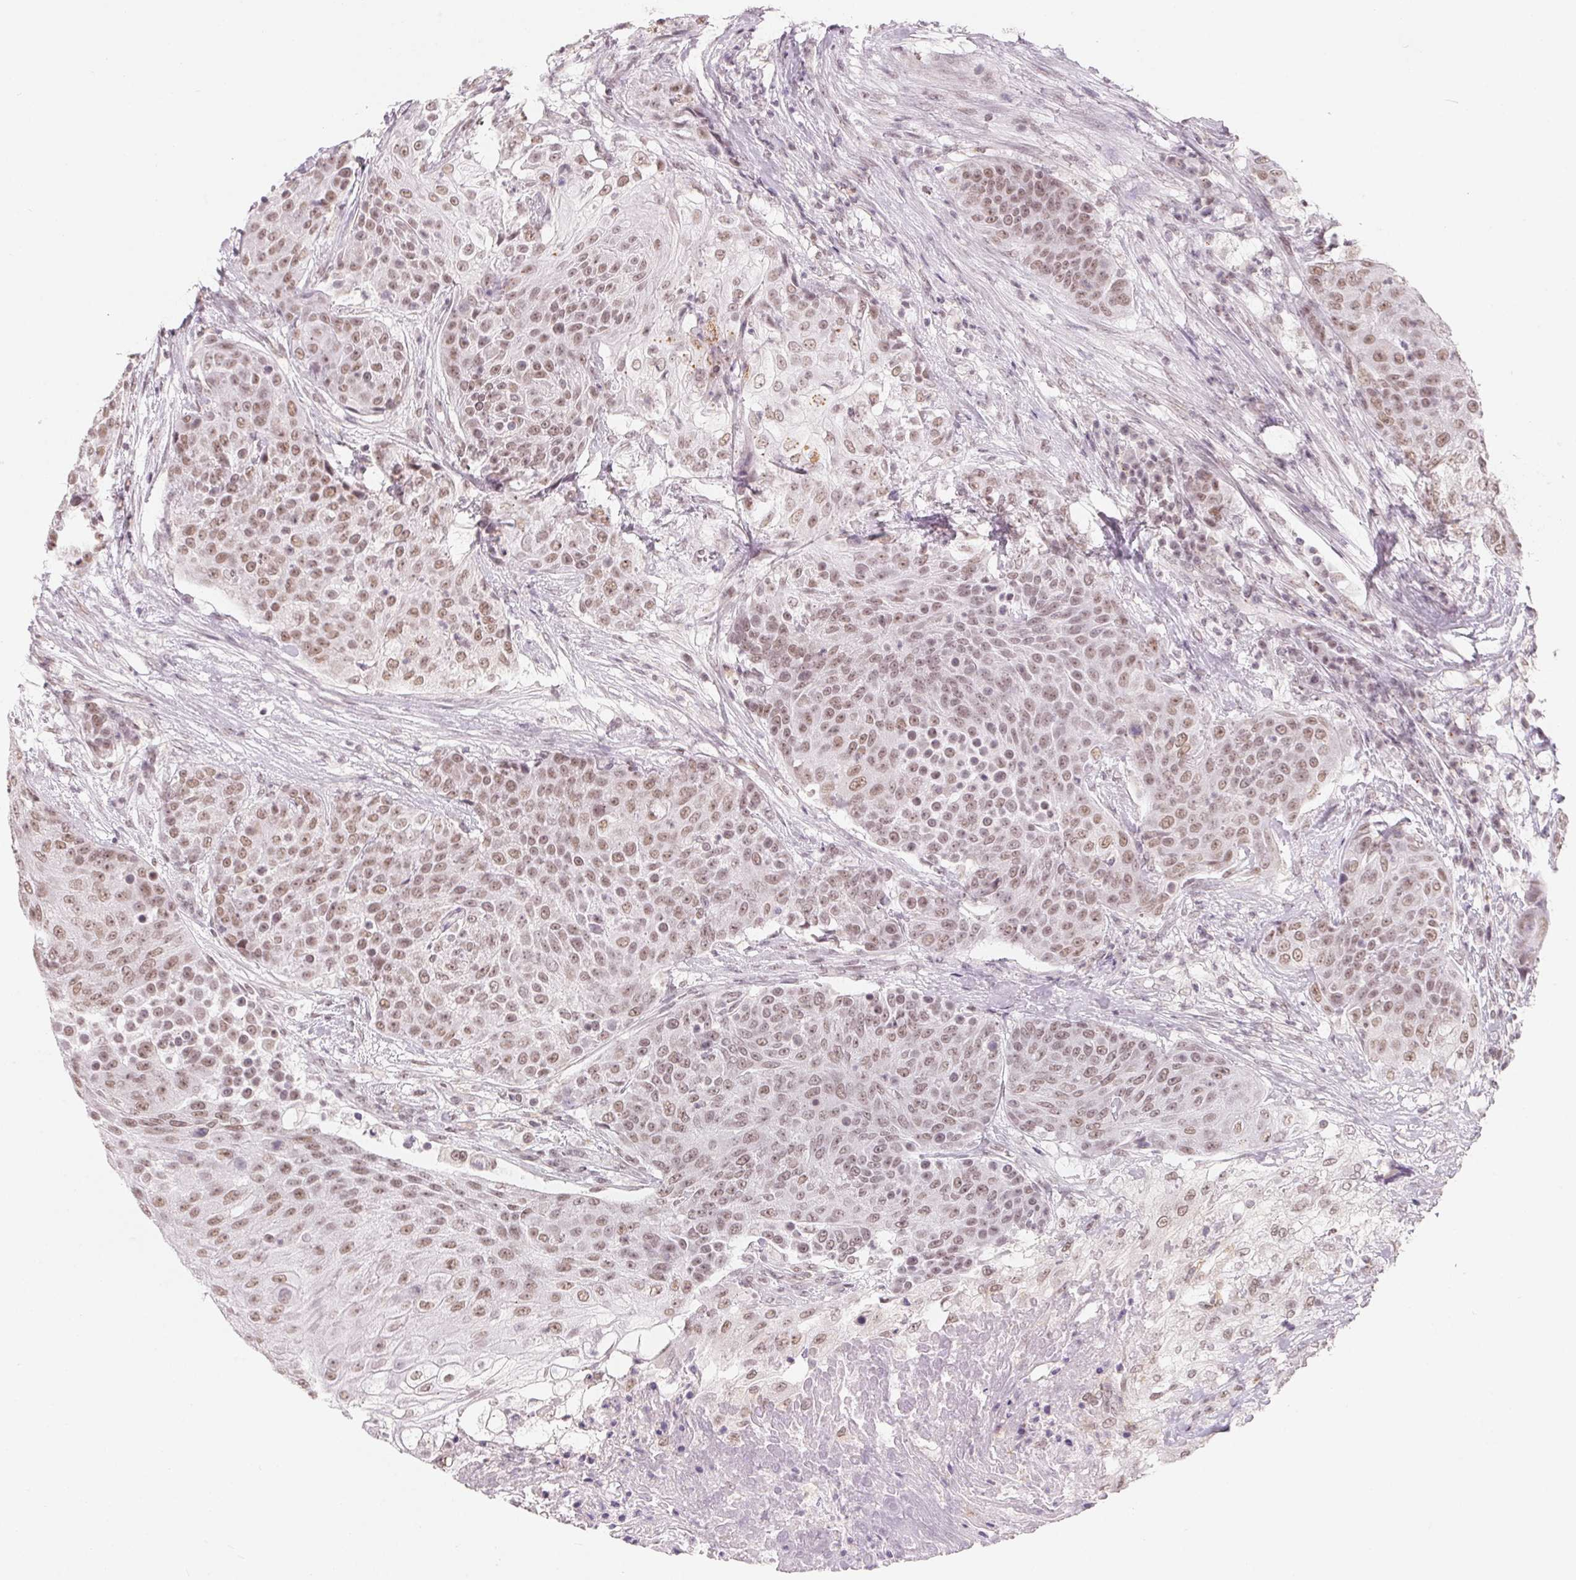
{"staining": {"intensity": "moderate", "quantity": ">75%", "location": "nuclear"}, "tissue": "urothelial cancer", "cell_type": "Tumor cells", "image_type": "cancer", "snomed": [{"axis": "morphology", "description": "Urothelial carcinoma, High grade"}, {"axis": "topography", "description": "Urinary bladder"}], "caption": "High-grade urothelial carcinoma was stained to show a protein in brown. There is medium levels of moderate nuclear positivity in approximately >75% of tumor cells.", "gene": "NXF3", "patient": {"sex": "female", "age": 63}}